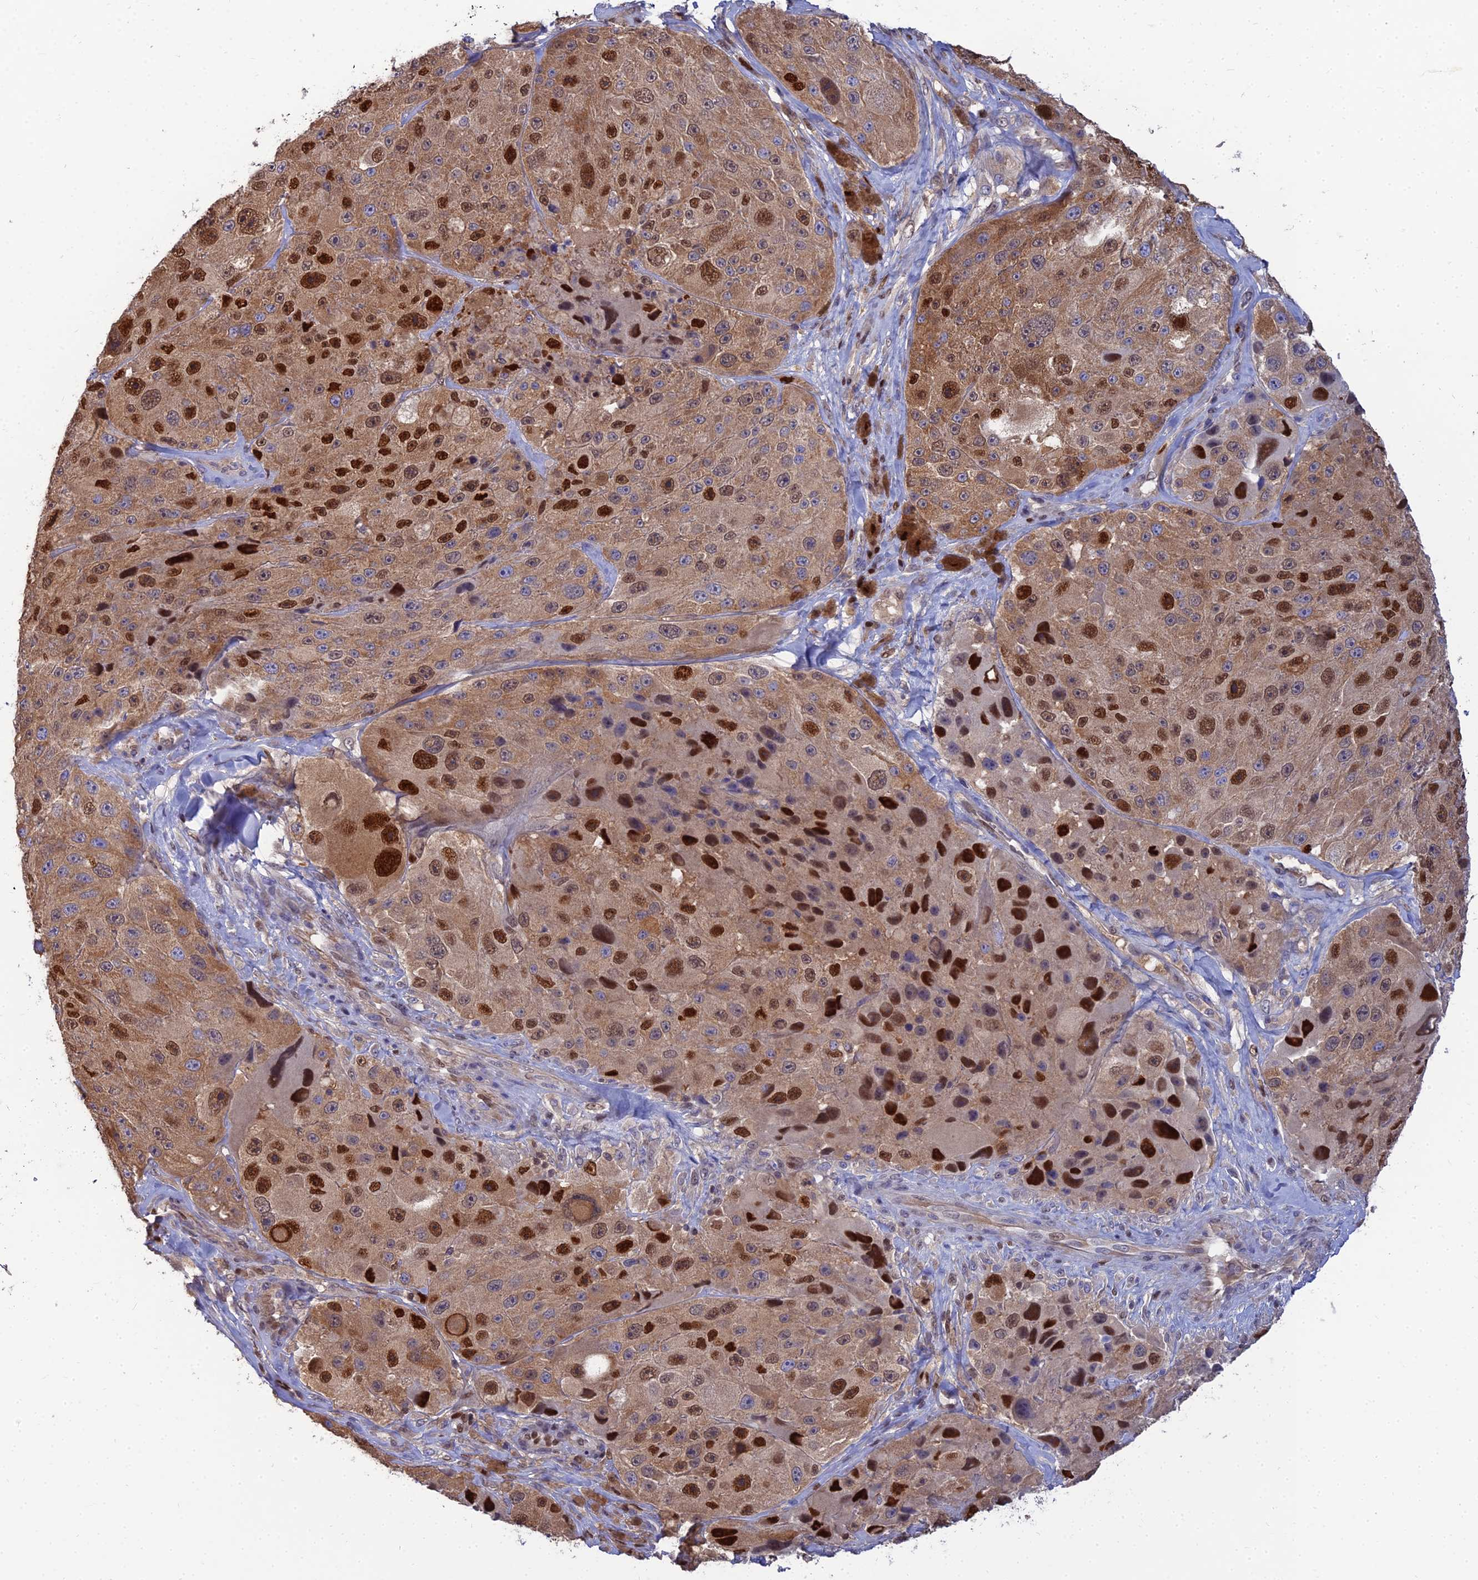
{"staining": {"intensity": "strong", "quantity": "25%-75%", "location": "cytoplasmic/membranous,nuclear"}, "tissue": "melanoma", "cell_type": "Tumor cells", "image_type": "cancer", "snomed": [{"axis": "morphology", "description": "Malignant melanoma, Metastatic site"}, {"axis": "topography", "description": "Lymph node"}], "caption": "Melanoma stained for a protein shows strong cytoplasmic/membranous and nuclear positivity in tumor cells.", "gene": "DNPEP", "patient": {"sex": "male", "age": 62}}